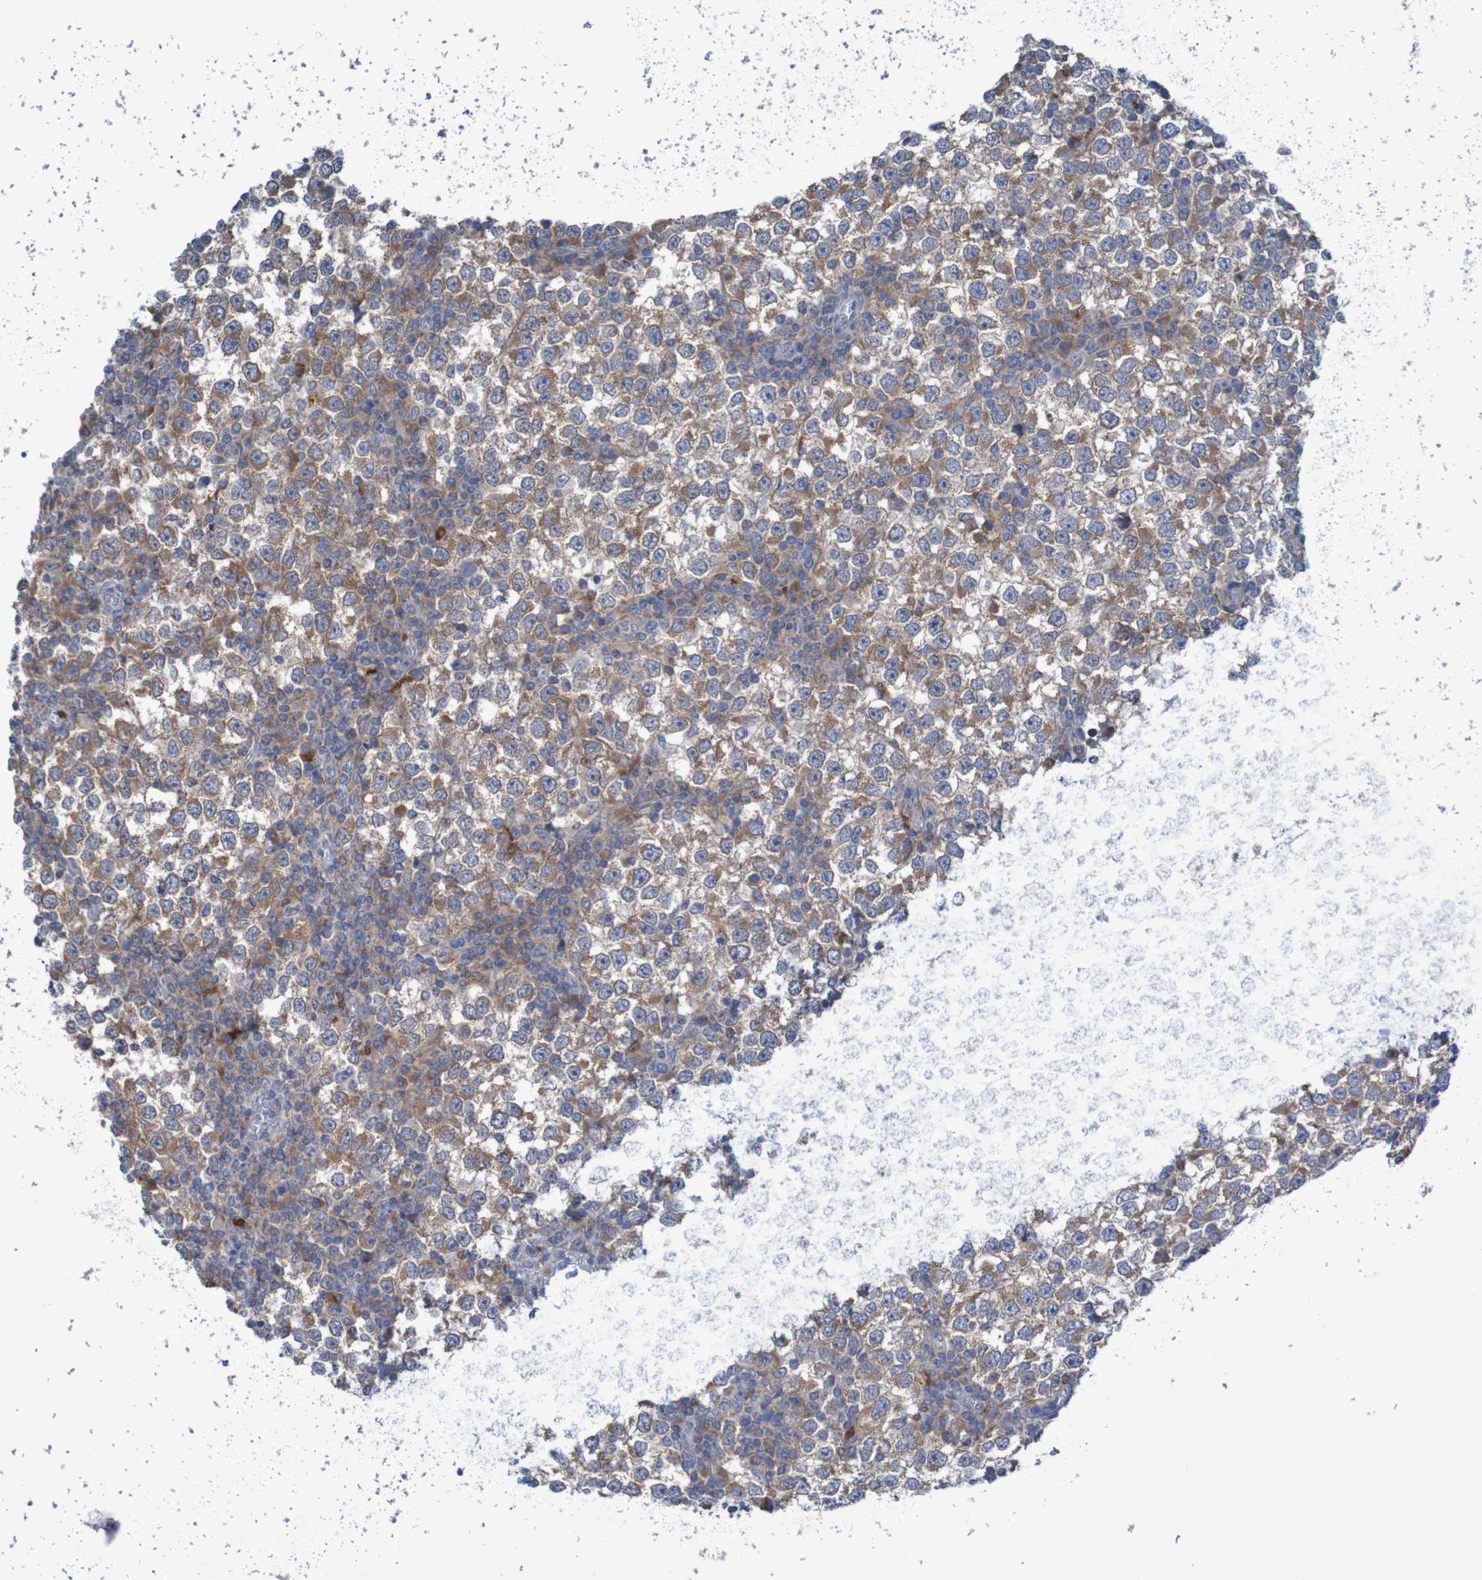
{"staining": {"intensity": "moderate", "quantity": ">75%", "location": "cytoplasmic/membranous"}, "tissue": "testis cancer", "cell_type": "Tumor cells", "image_type": "cancer", "snomed": [{"axis": "morphology", "description": "Seminoma, NOS"}, {"axis": "topography", "description": "Testis"}], "caption": "Tumor cells show medium levels of moderate cytoplasmic/membranous staining in about >75% of cells in human seminoma (testis). Nuclei are stained in blue.", "gene": "PARP4", "patient": {"sex": "male", "age": 65}}